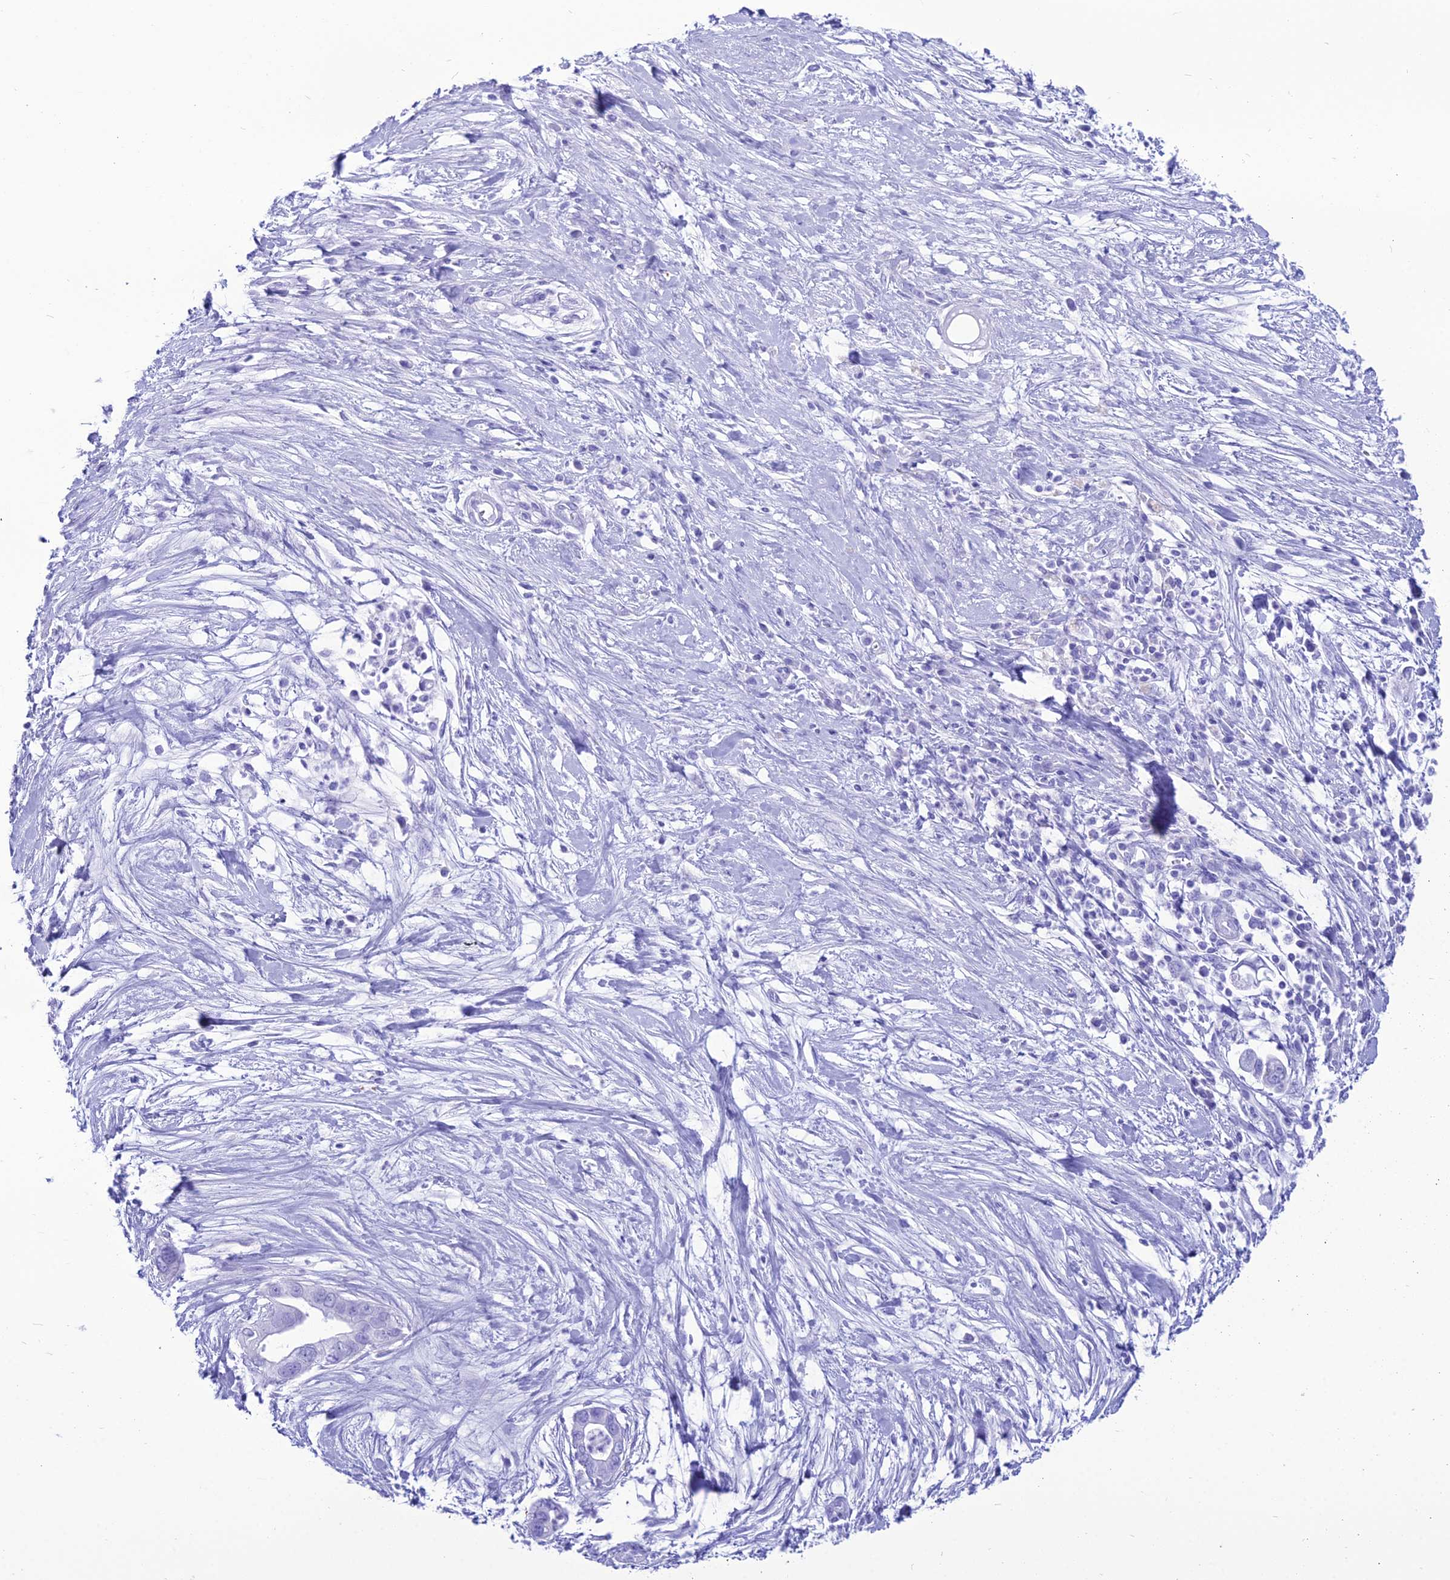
{"staining": {"intensity": "negative", "quantity": "none", "location": "none"}, "tissue": "pancreatic cancer", "cell_type": "Tumor cells", "image_type": "cancer", "snomed": [{"axis": "morphology", "description": "Adenocarcinoma, NOS"}, {"axis": "topography", "description": "Pancreas"}], "caption": "Human adenocarcinoma (pancreatic) stained for a protein using immunohistochemistry (IHC) shows no expression in tumor cells.", "gene": "PNMA5", "patient": {"sex": "male", "age": 75}}